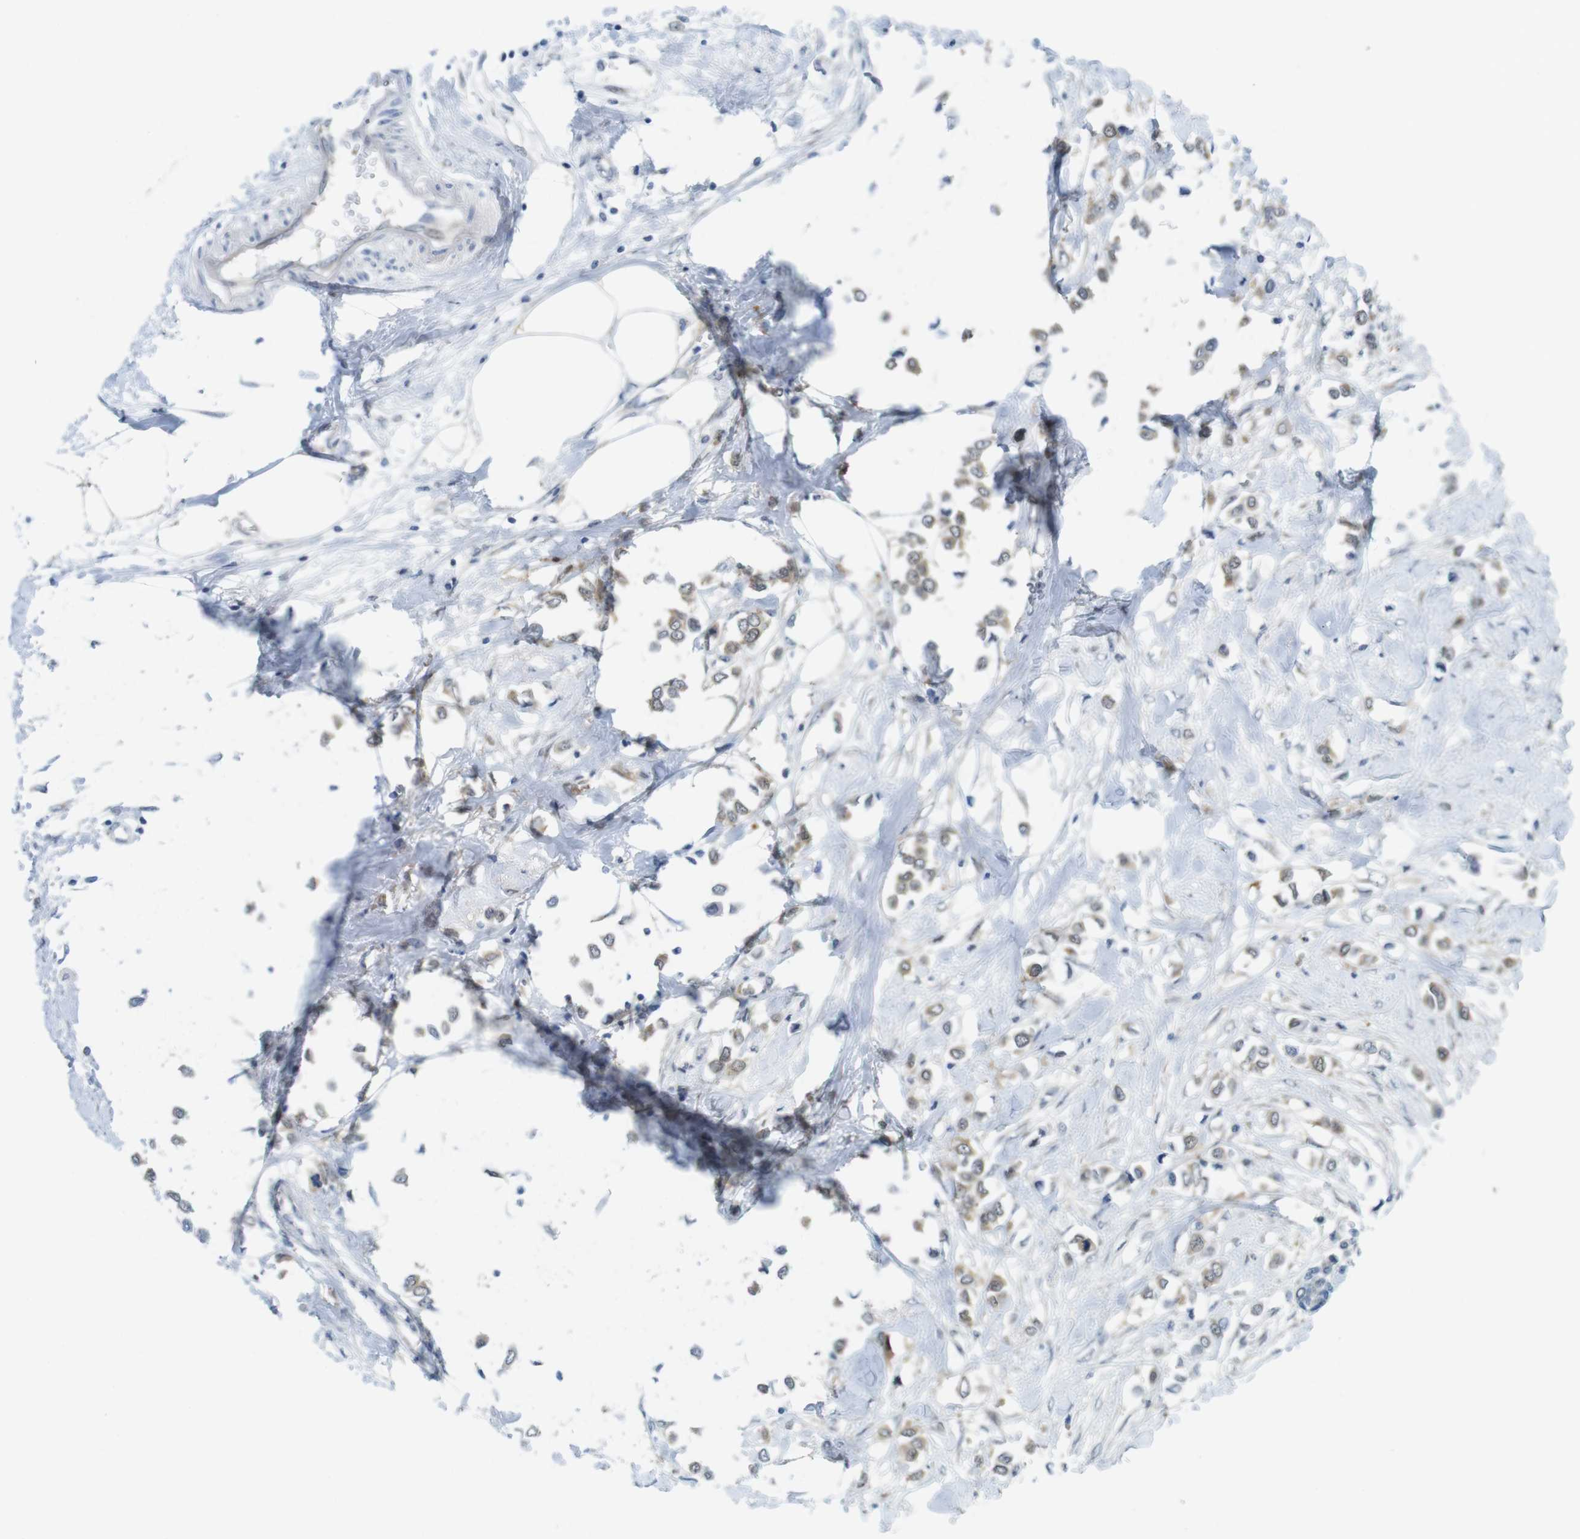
{"staining": {"intensity": "weak", "quantity": ">75%", "location": "cytoplasmic/membranous"}, "tissue": "breast cancer", "cell_type": "Tumor cells", "image_type": "cancer", "snomed": [{"axis": "morphology", "description": "Lobular carcinoma"}, {"axis": "topography", "description": "Breast"}], "caption": "Weak cytoplasmic/membranous expression is seen in about >75% of tumor cells in breast cancer. The staining was performed using DAB (3,3'-diaminobenzidine) to visualize the protein expression in brown, while the nuclei were stained in blue with hematoxylin (Magnification: 20x).", "gene": "CASP2", "patient": {"sex": "female", "age": 51}}